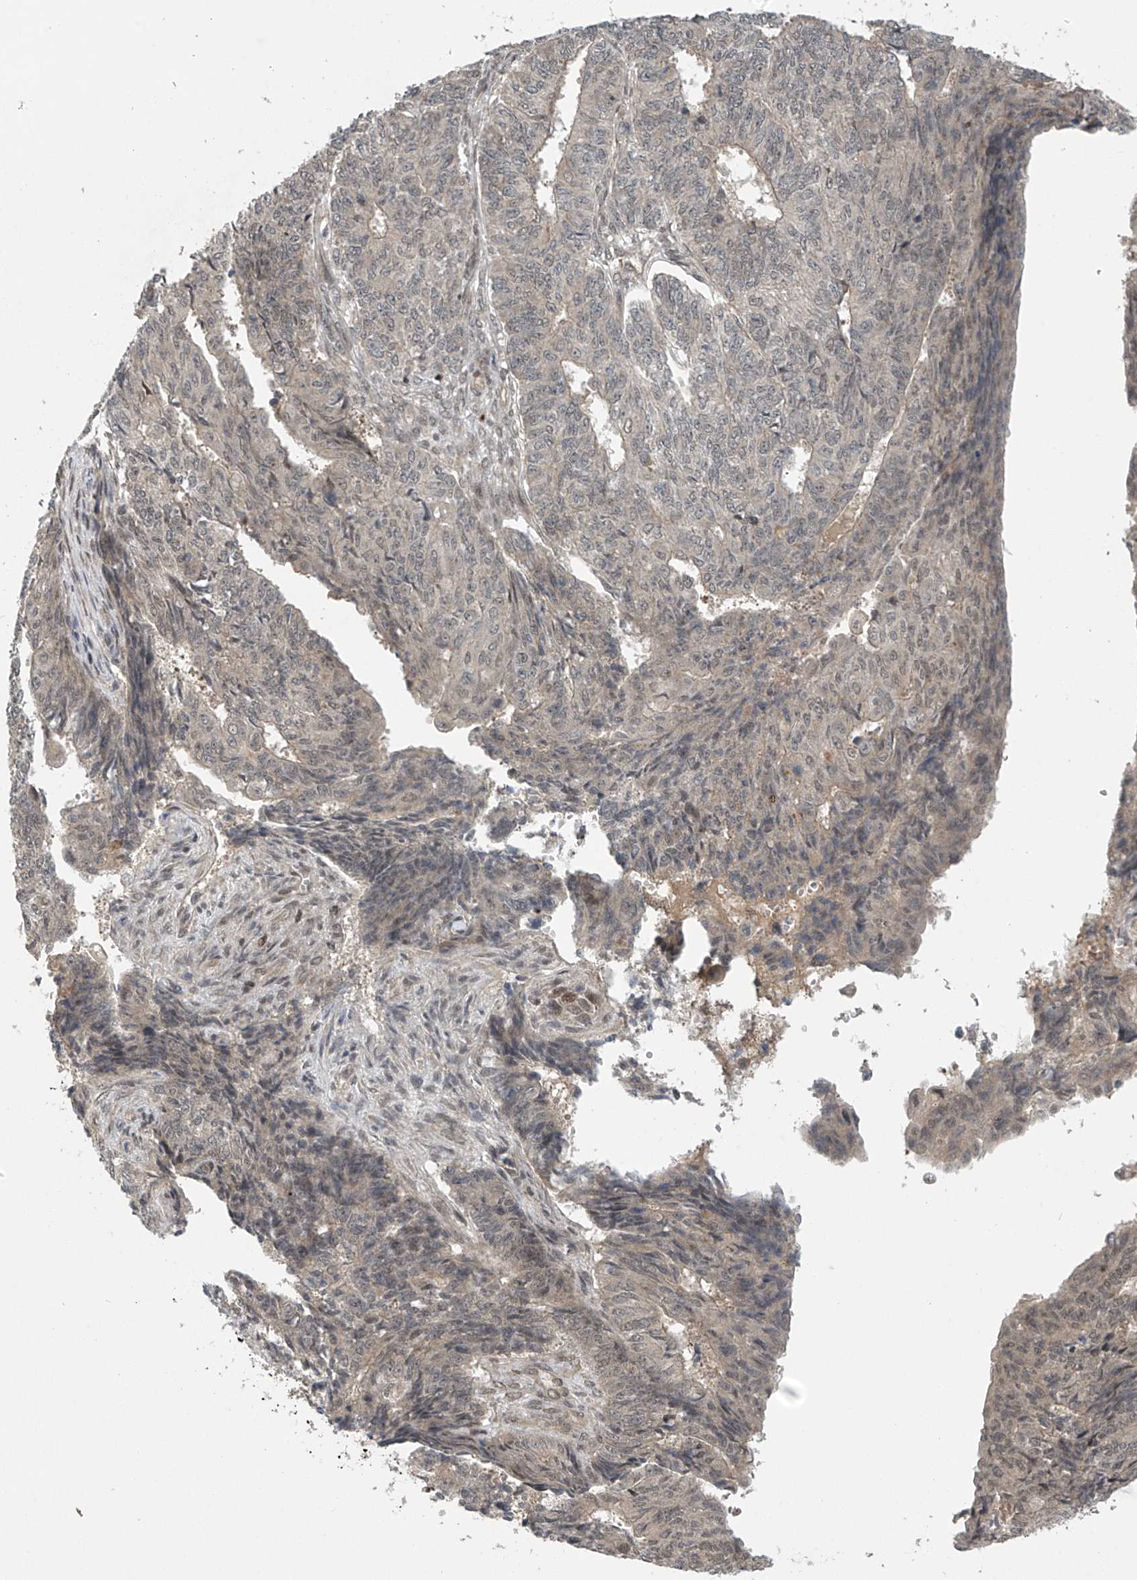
{"staining": {"intensity": "weak", "quantity": "25%-75%", "location": "cytoplasmic/membranous,nuclear"}, "tissue": "endometrial cancer", "cell_type": "Tumor cells", "image_type": "cancer", "snomed": [{"axis": "morphology", "description": "Adenocarcinoma, NOS"}, {"axis": "topography", "description": "Endometrium"}], "caption": "Immunohistochemical staining of endometrial cancer exhibits weak cytoplasmic/membranous and nuclear protein staining in approximately 25%-75% of tumor cells.", "gene": "ABHD13", "patient": {"sex": "female", "age": 32}}